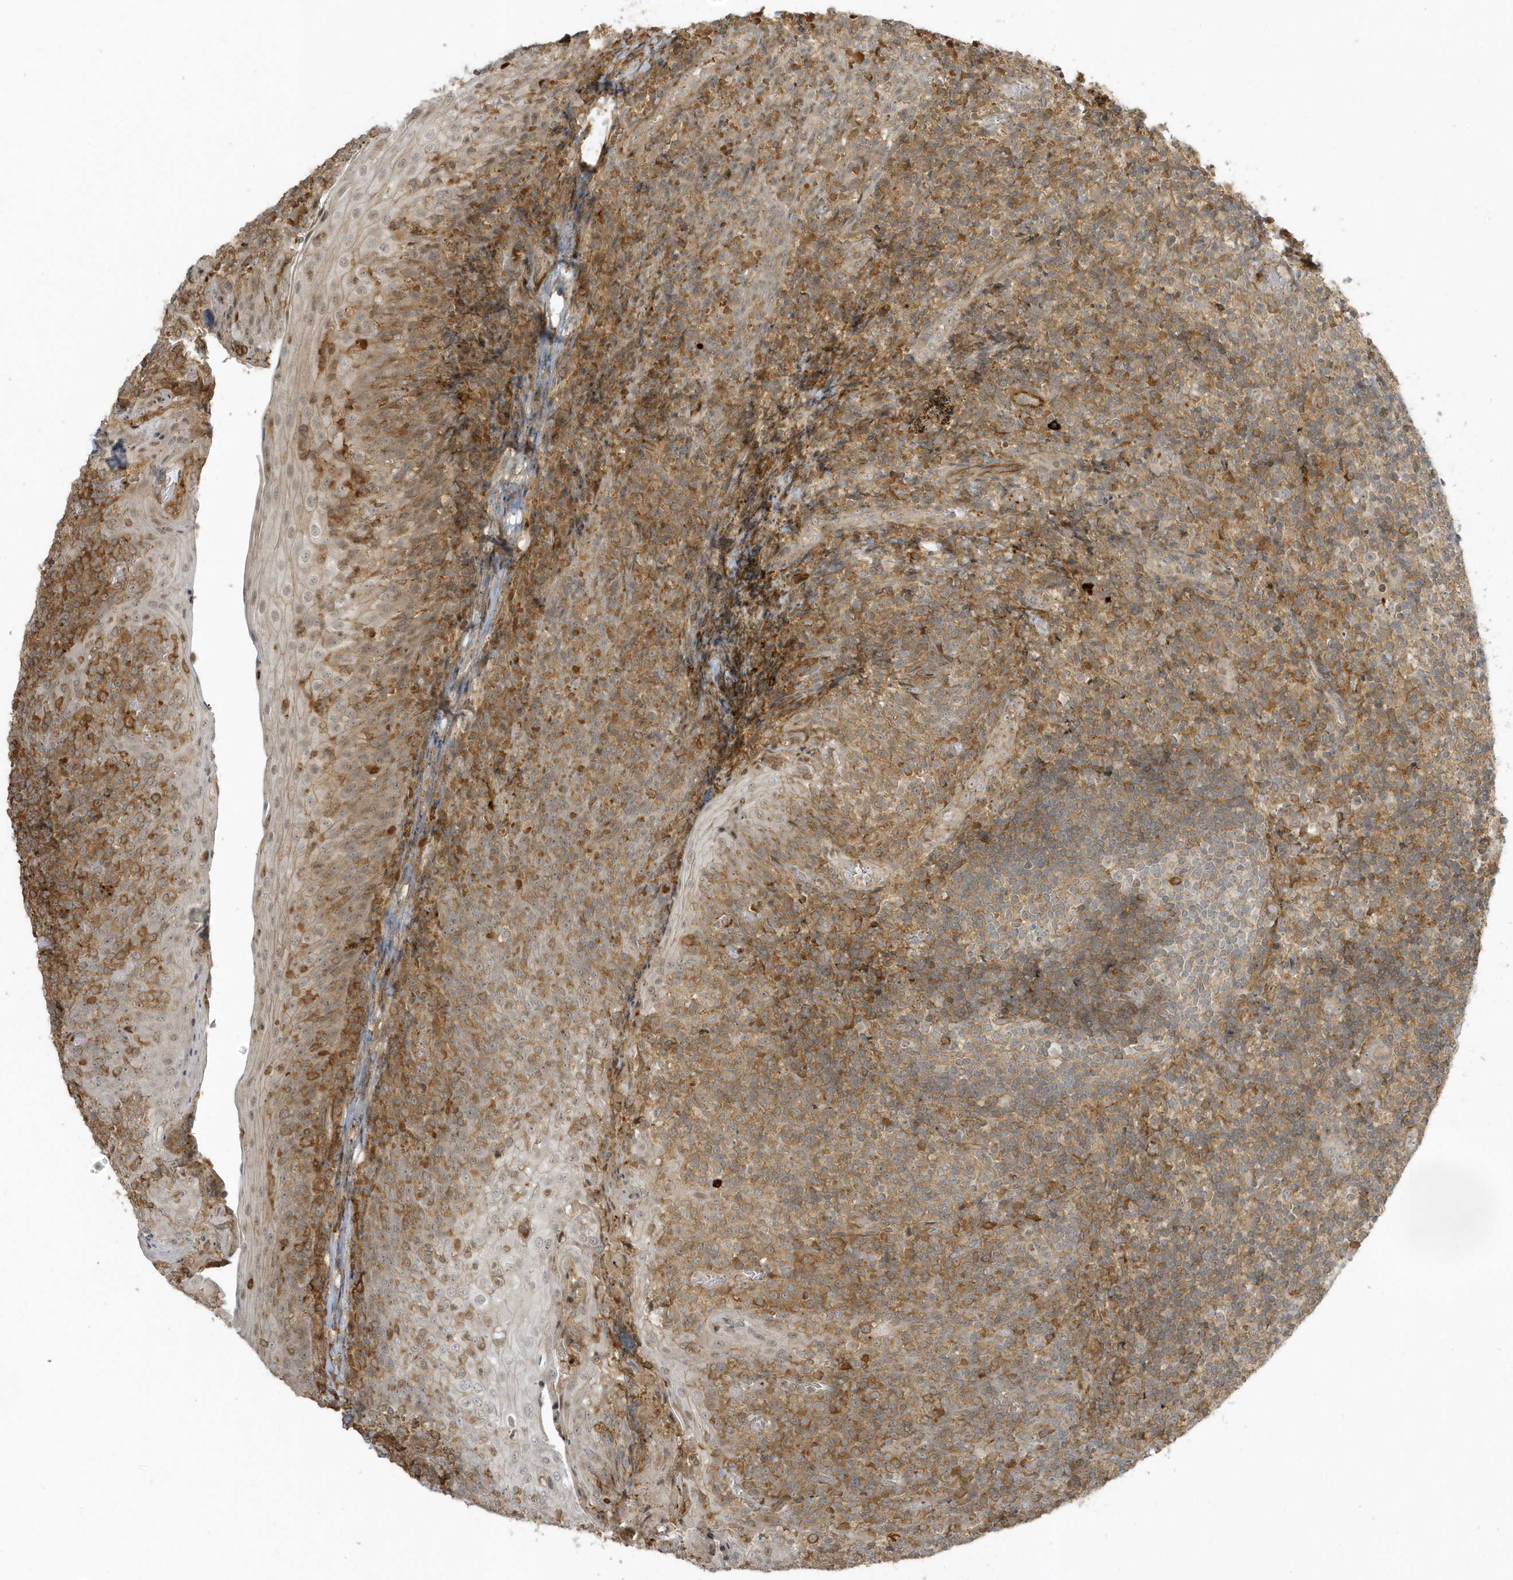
{"staining": {"intensity": "weak", "quantity": "25%-75%", "location": "cytoplasmic/membranous"}, "tissue": "tonsil", "cell_type": "Germinal center cells", "image_type": "normal", "snomed": [{"axis": "morphology", "description": "Normal tissue, NOS"}, {"axis": "topography", "description": "Tonsil"}], "caption": "Weak cytoplasmic/membranous positivity is seen in approximately 25%-75% of germinal center cells in normal tonsil.", "gene": "ZBTB8A", "patient": {"sex": "female", "age": 19}}